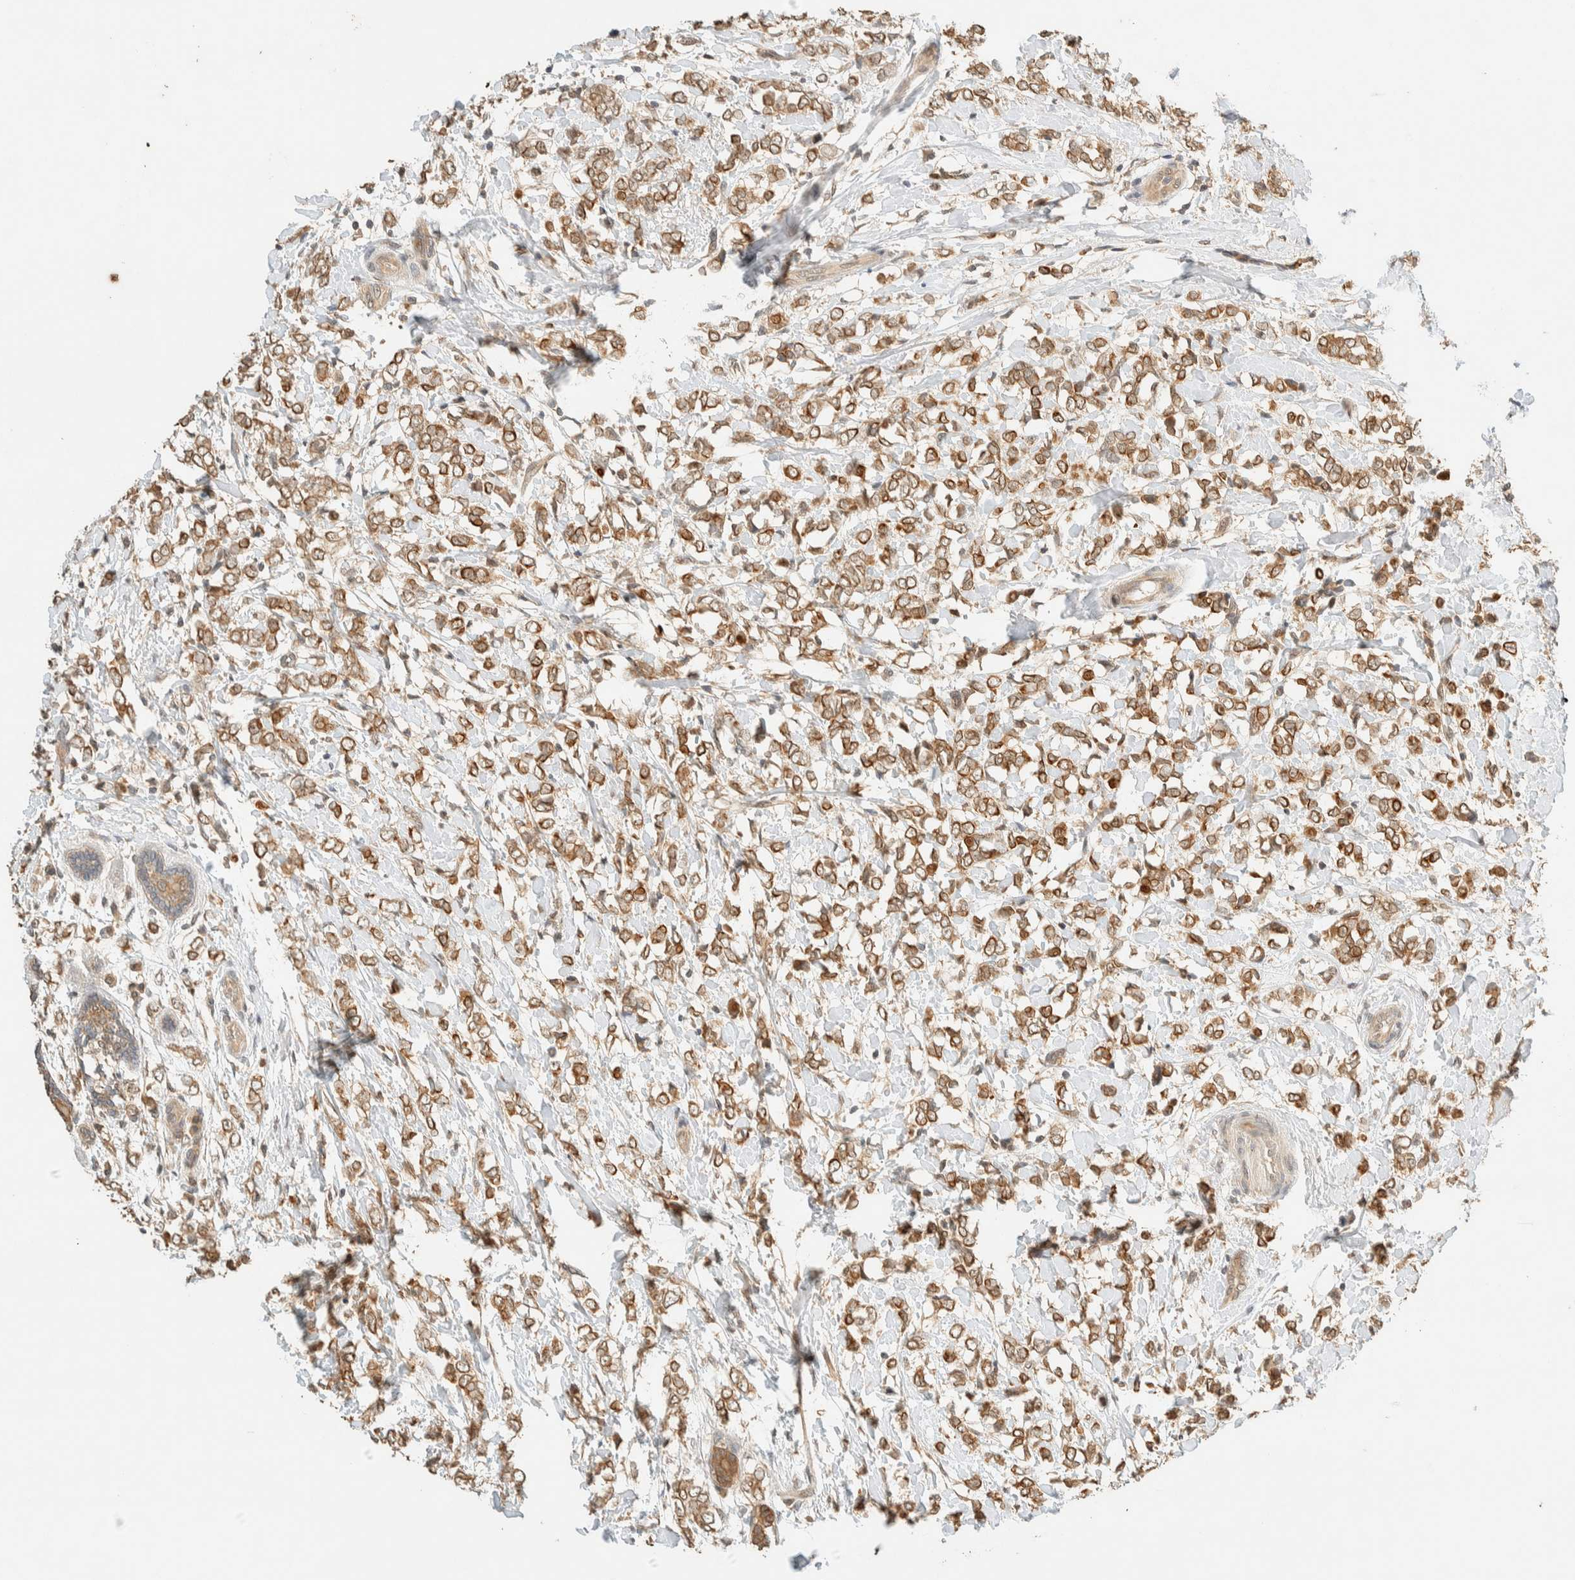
{"staining": {"intensity": "moderate", "quantity": ">75%", "location": "cytoplasmic/membranous"}, "tissue": "breast cancer", "cell_type": "Tumor cells", "image_type": "cancer", "snomed": [{"axis": "morphology", "description": "Normal tissue, NOS"}, {"axis": "morphology", "description": "Lobular carcinoma"}, {"axis": "topography", "description": "Breast"}], "caption": "Human breast cancer stained for a protein (brown) exhibits moderate cytoplasmic/membranous positive staining in approximately >75% of tumor cells.", "gene": "ZBTB34", "patient": {"sex": "female", "age": 47}}